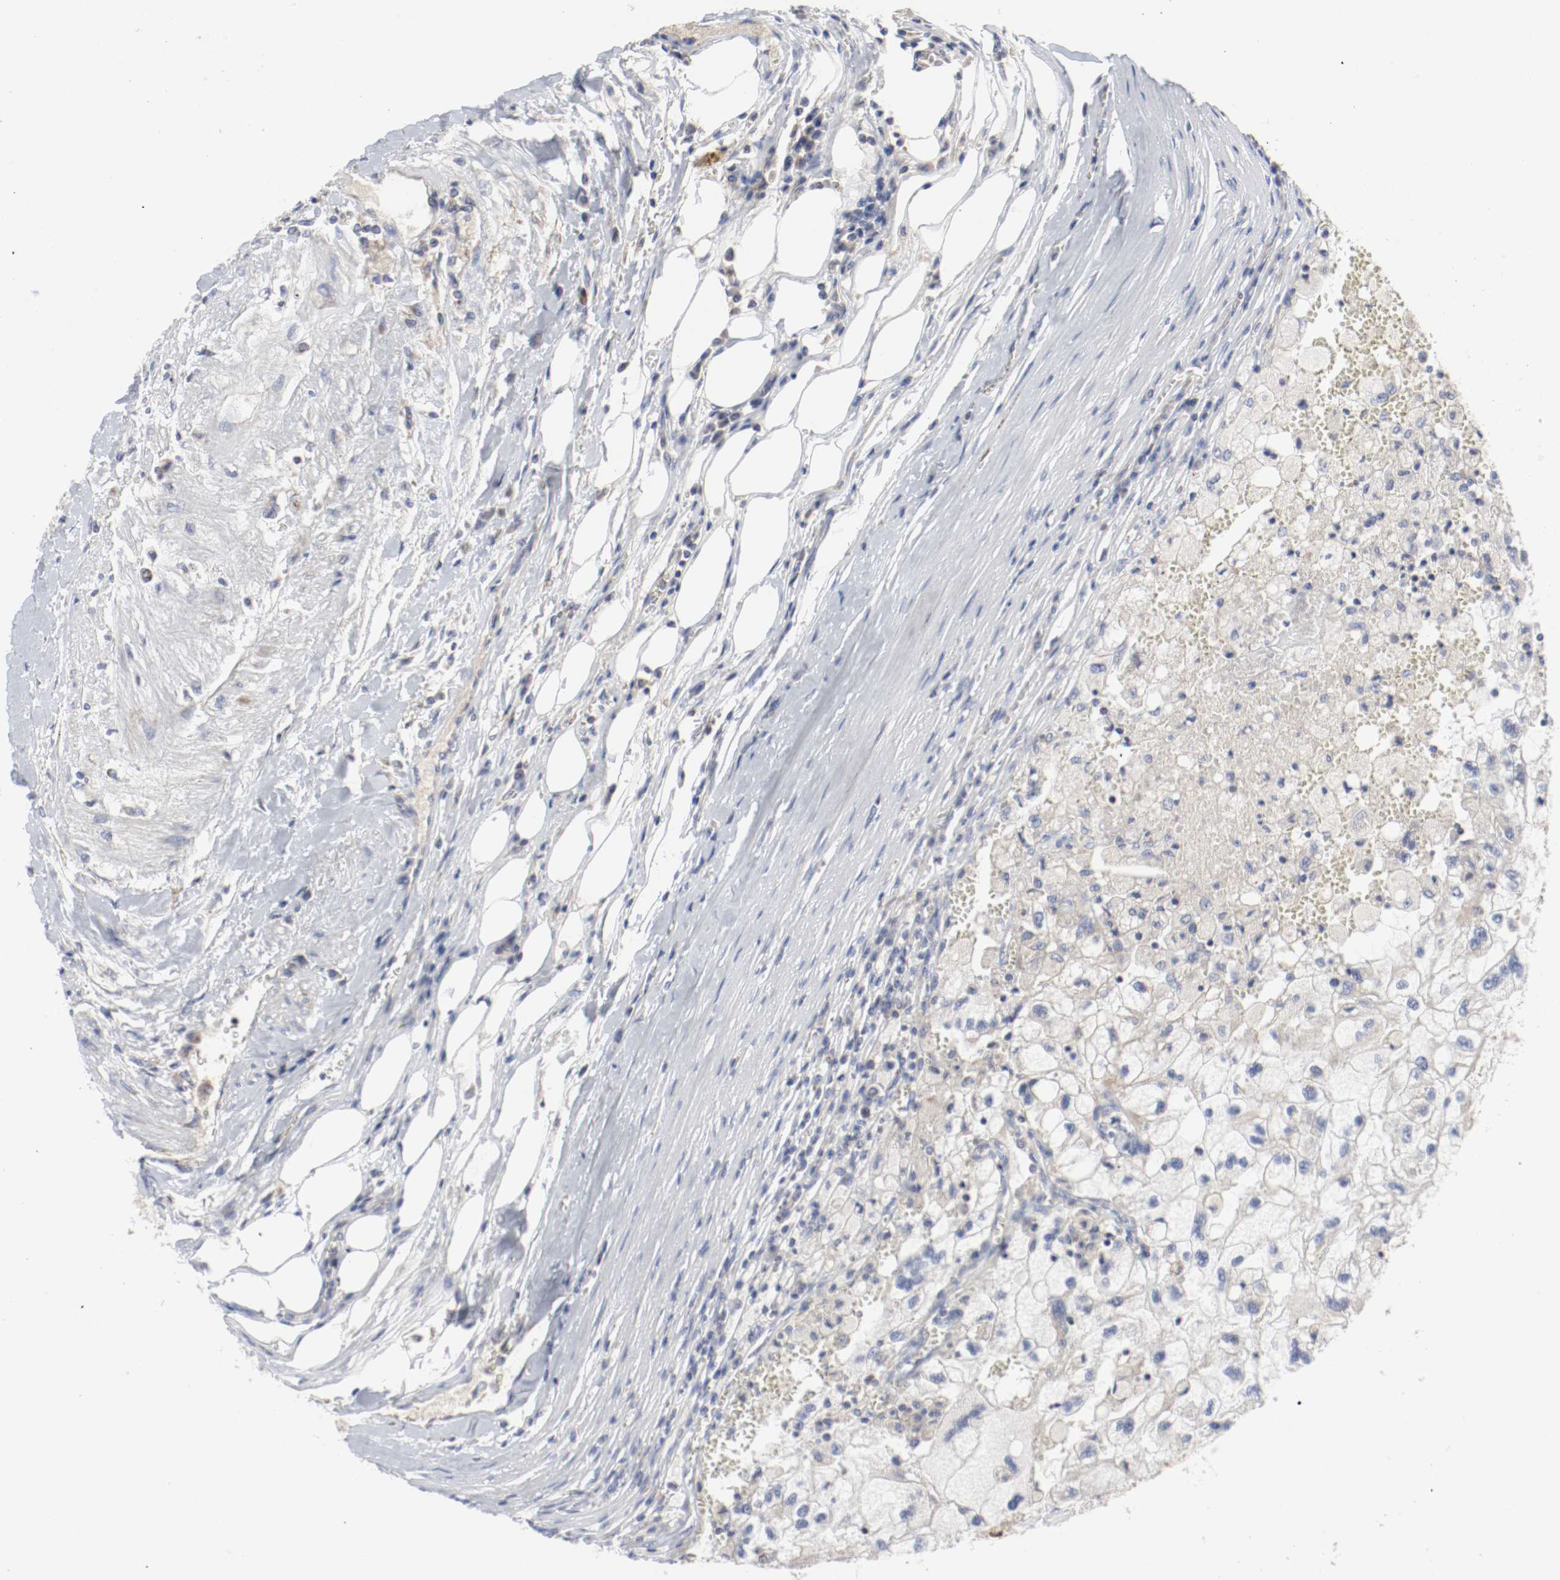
{"staining": {"intensity": "negative", "quantity": "none", "location": "none"}, "tissue": "renal cancer", "cell_type": "Tumor cells", "image_type": "cancer", "snomed": [{"axis": "morphology", "description": "Normal tissue, NOS"}, {"axis": "morphology", "description": "Adenocarcinoma, NOS"}, {"axis": "topography", "description": "Kidney"}], "caption": "Tumor cells show no significant expression in renal cancer (adenocarcinoma).", "gene": "AFG3L2", "patient": {"sex": "male", "age": 71}}